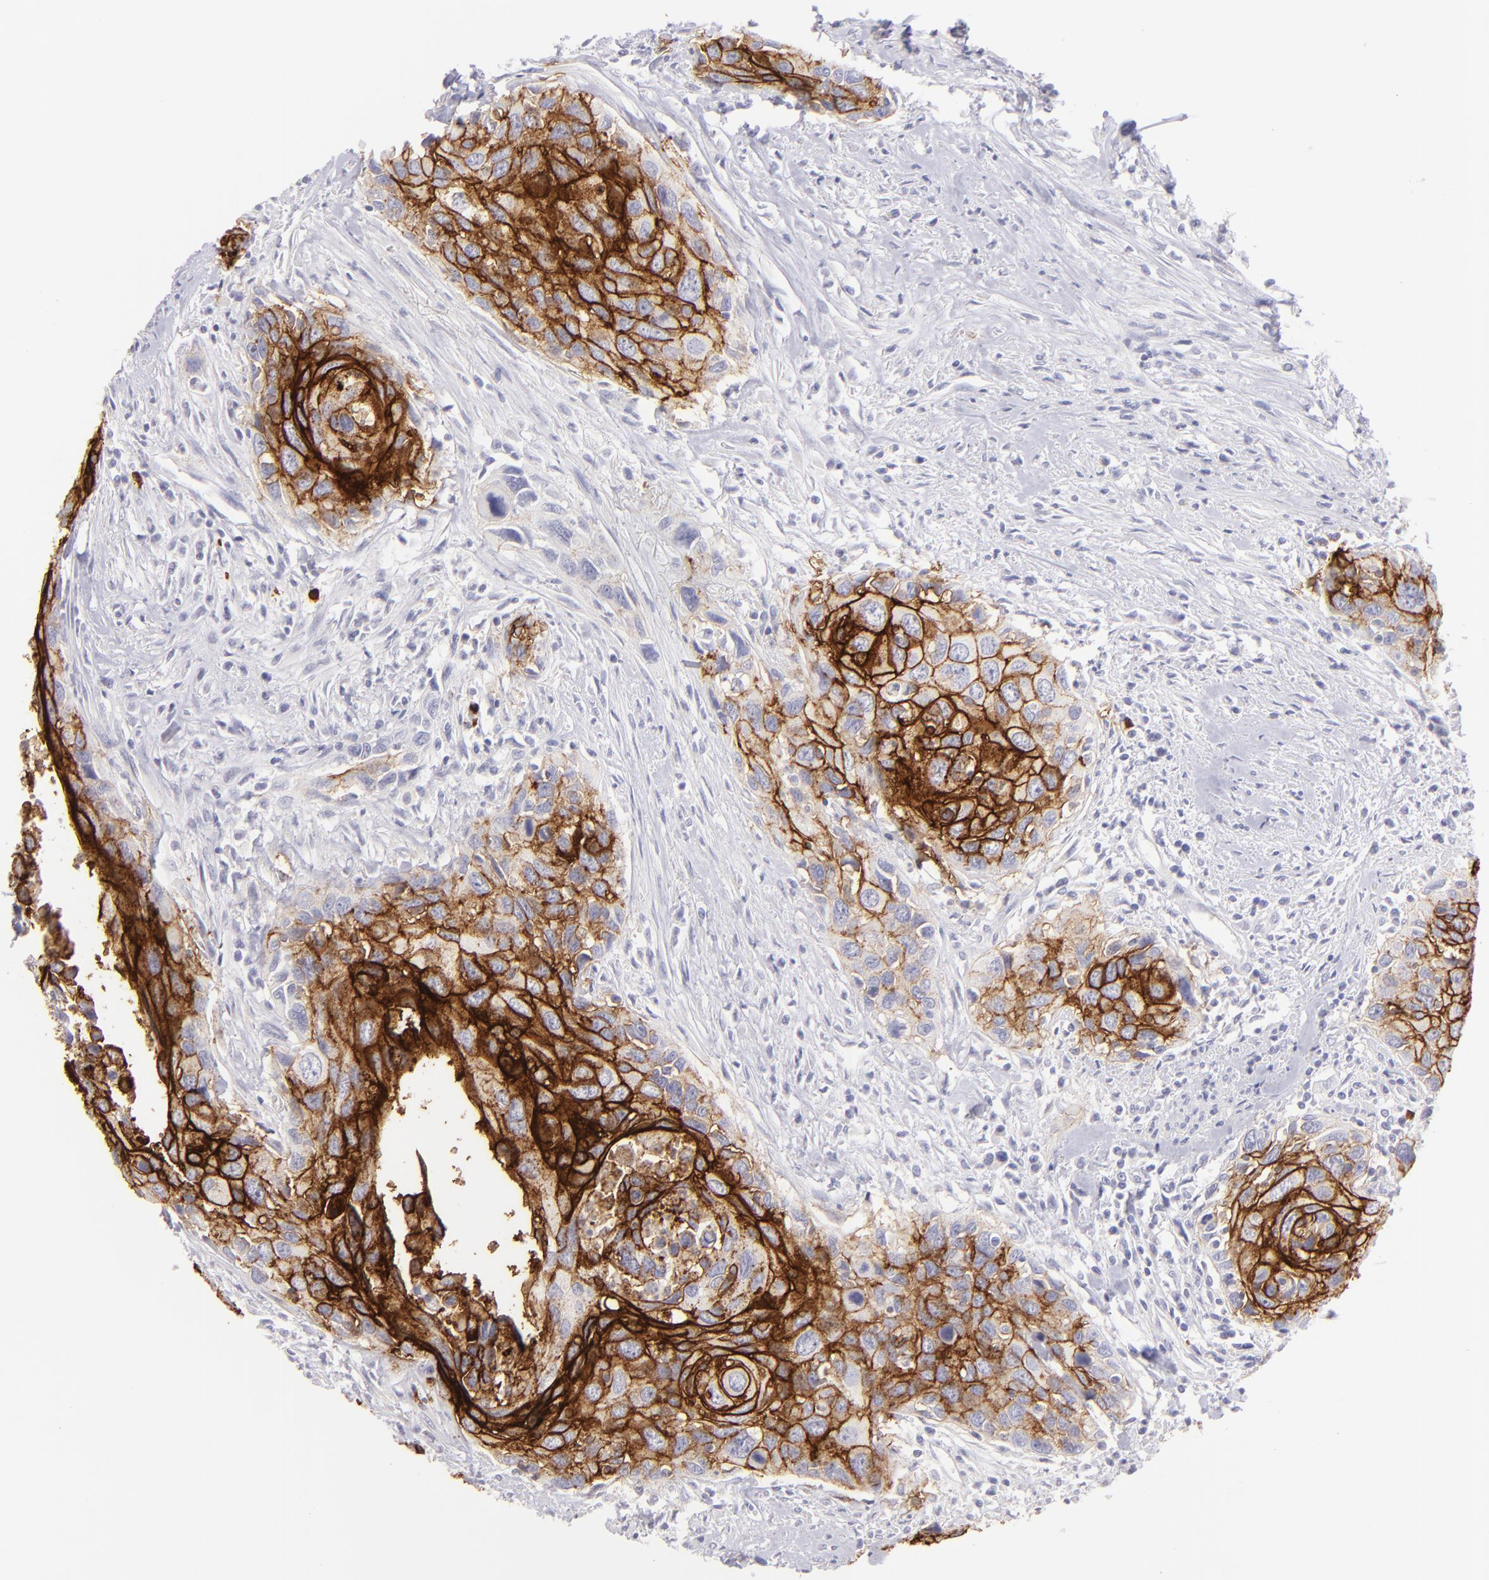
{"staining": {"intensity": "strong", "quantity": ">75%", "location": "cytoplasmic/membranous"}, "tissue": "urothelial cancer", "cell_type": "Tumor cells", "image_type": "cancer", "snomed": [{"axis": "morphology", "description": "Urothelial carcinoma, High grade"}, {"axis": "topography", "description": "Urinary bladder"}], "caption": "Immunohistochemical staining of urothelial carcinoma (high-grade) demonstrates high levels of strong cytoplasmic/membranous protein expression in approximately >75% of tumor cells. The staining is performed using DAB (3,3'-diaminobenzidine) brown chromogen to label protein expression. The nuclei are counter-stained blue using hematoxylin.", "gene": "CLDN4", "patient": {"sex": "male", "age": 71}}